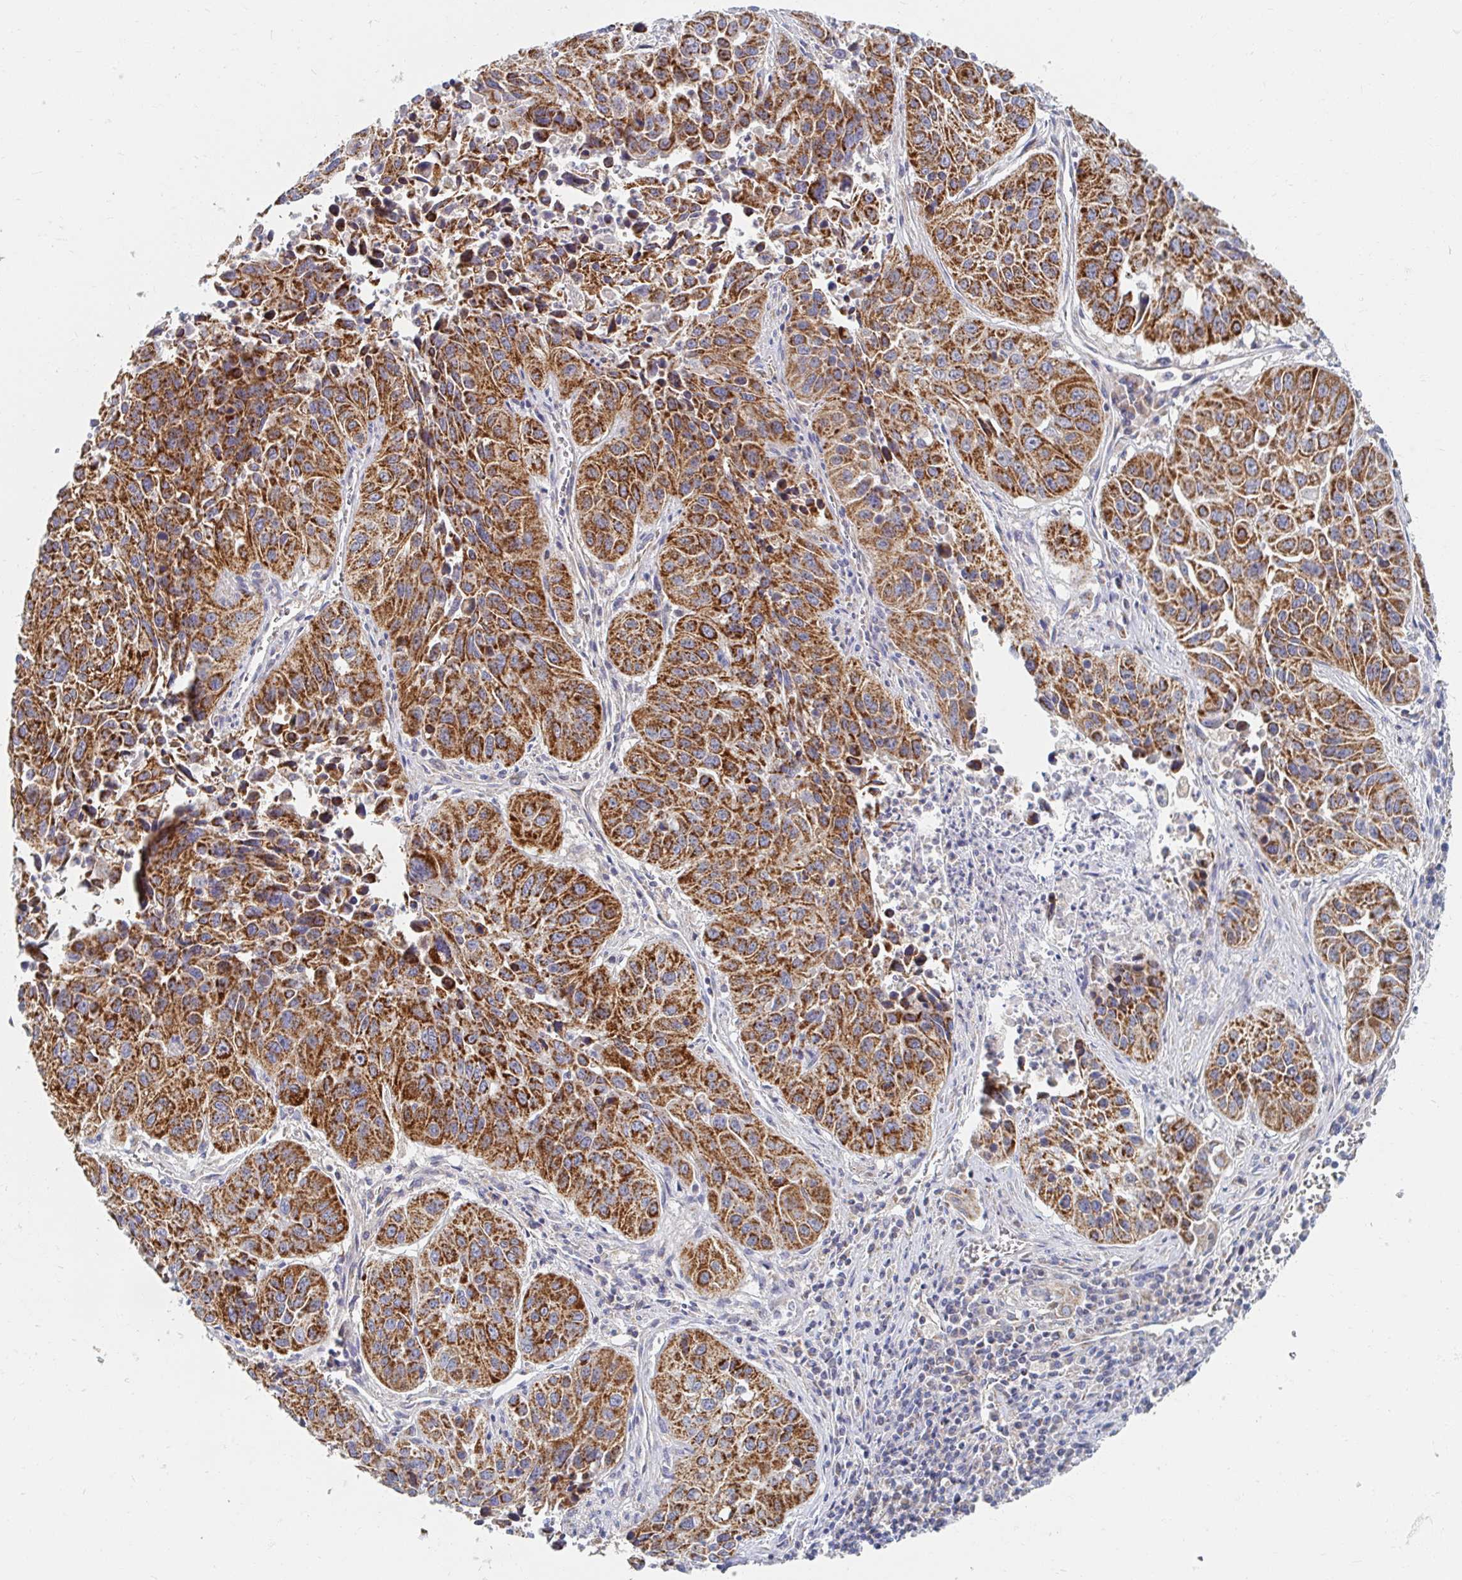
{"staining": {"intensity": "strong", "quantity": ">75%", "location": "cytoplasmic/membranous"}, "tissue": "lung cancer", "cell_type": "Tumor cells", "image_type": "cancer", "snomed": [{"axis": "morphology", "description": "Squamous cell carcinoma, NOS"}, {"axis": "topography", "description": "Lung"}], "caption": "The immunohistochemical stain highlights strong cytoplasmic/membranous positivity in tumor cells of squamous cell carcinoma (lung) tissue.", "gene": "MAVS", "patient": {"sex": "female", "age": 61}}